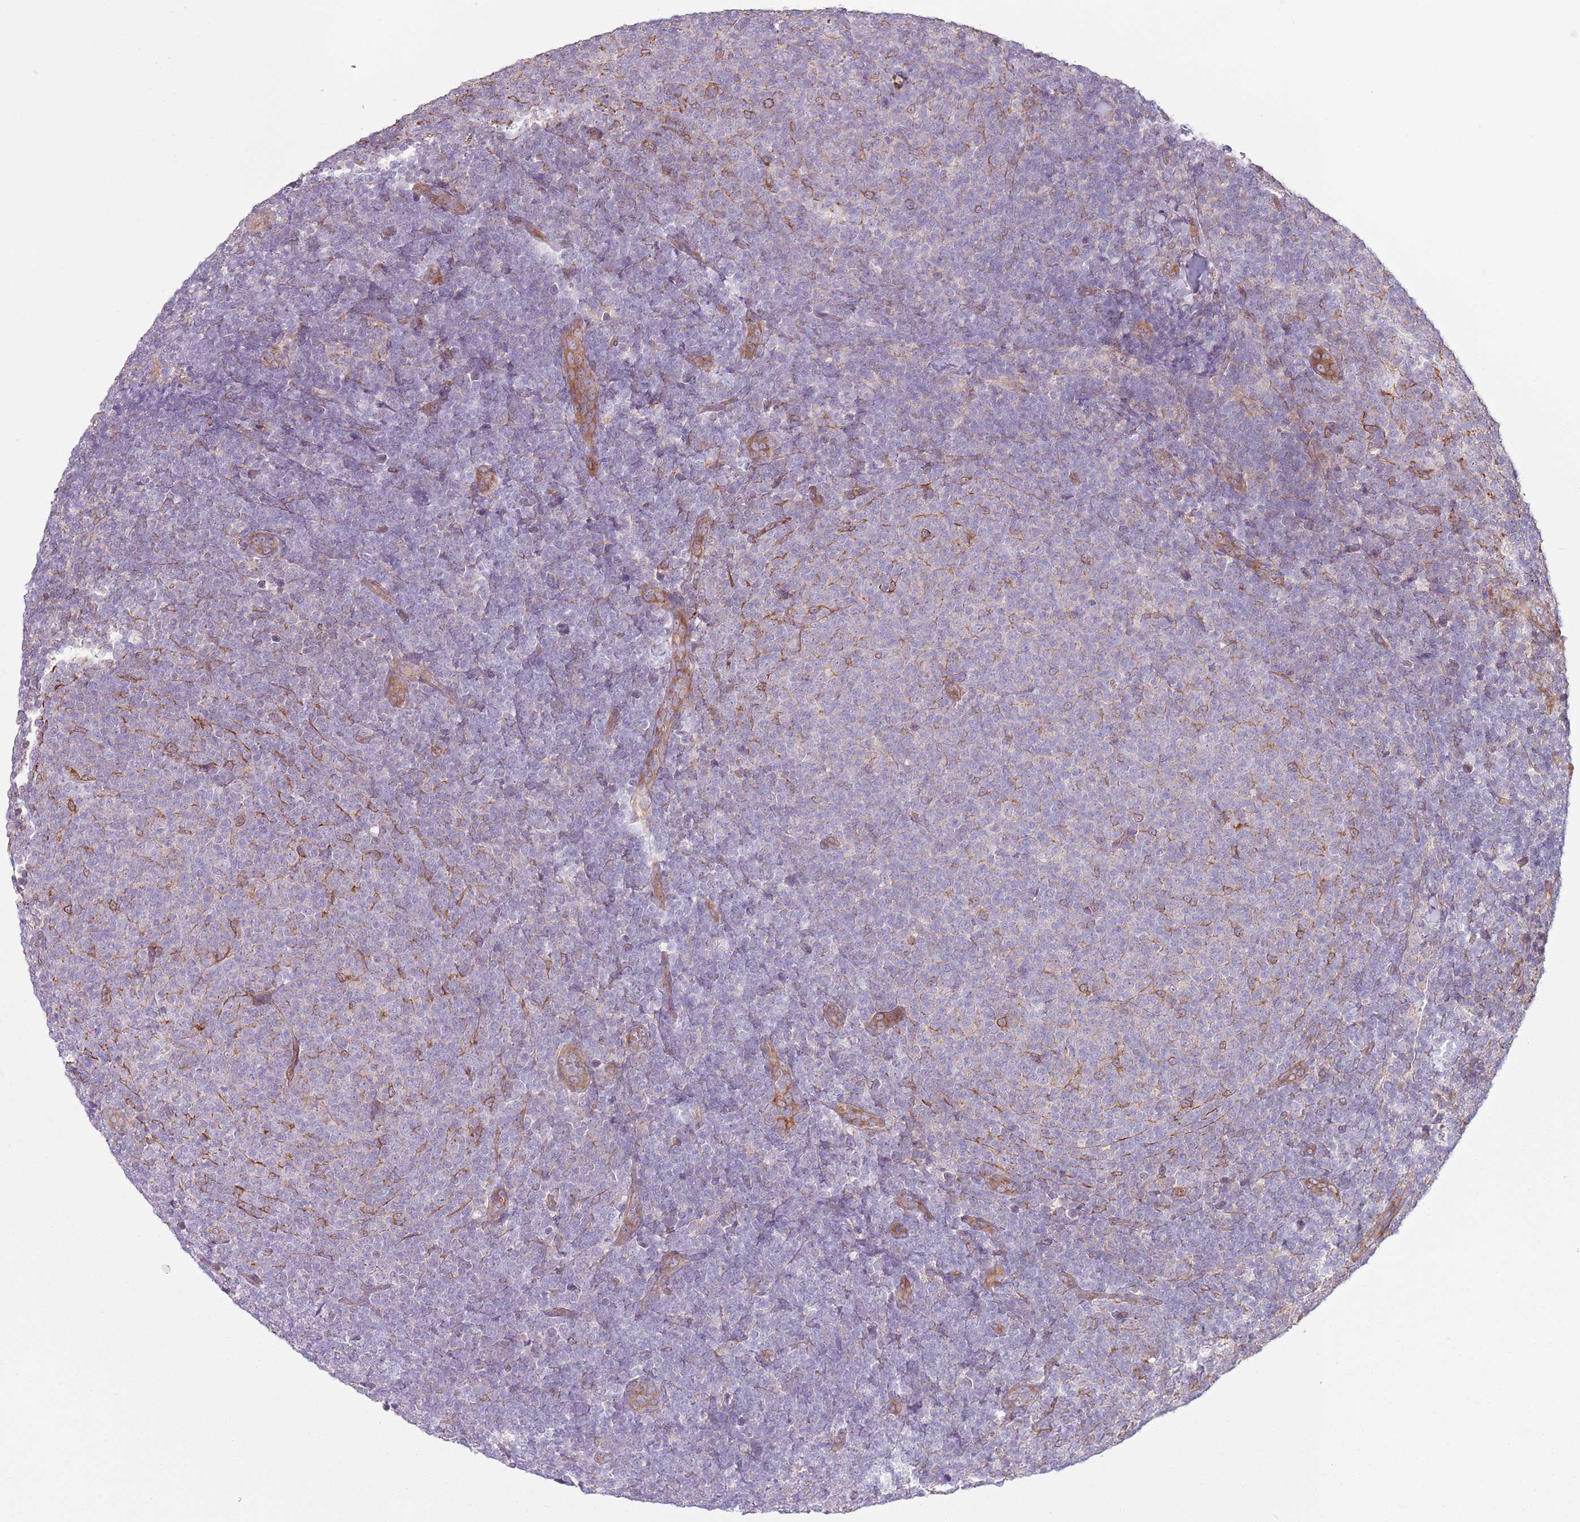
{"staining": {"intensity": "negative", "quantity": "none", "location": "none"}, "tissue": "lymphoma", "cell_type": "Tumor cells", "image_type": "cancer", "snomed": [{"axis": "morphology", "description": "Malignant lymphoma, non-Hodgkin's type, Low grade"}, {"axis": "topography", "description": "Lymph node"}], "caption": "Tumor cells show no significant protein expression in lymphoma.", "gene": "LPIN2", "patient": {"sex": "male", "age": 66}}